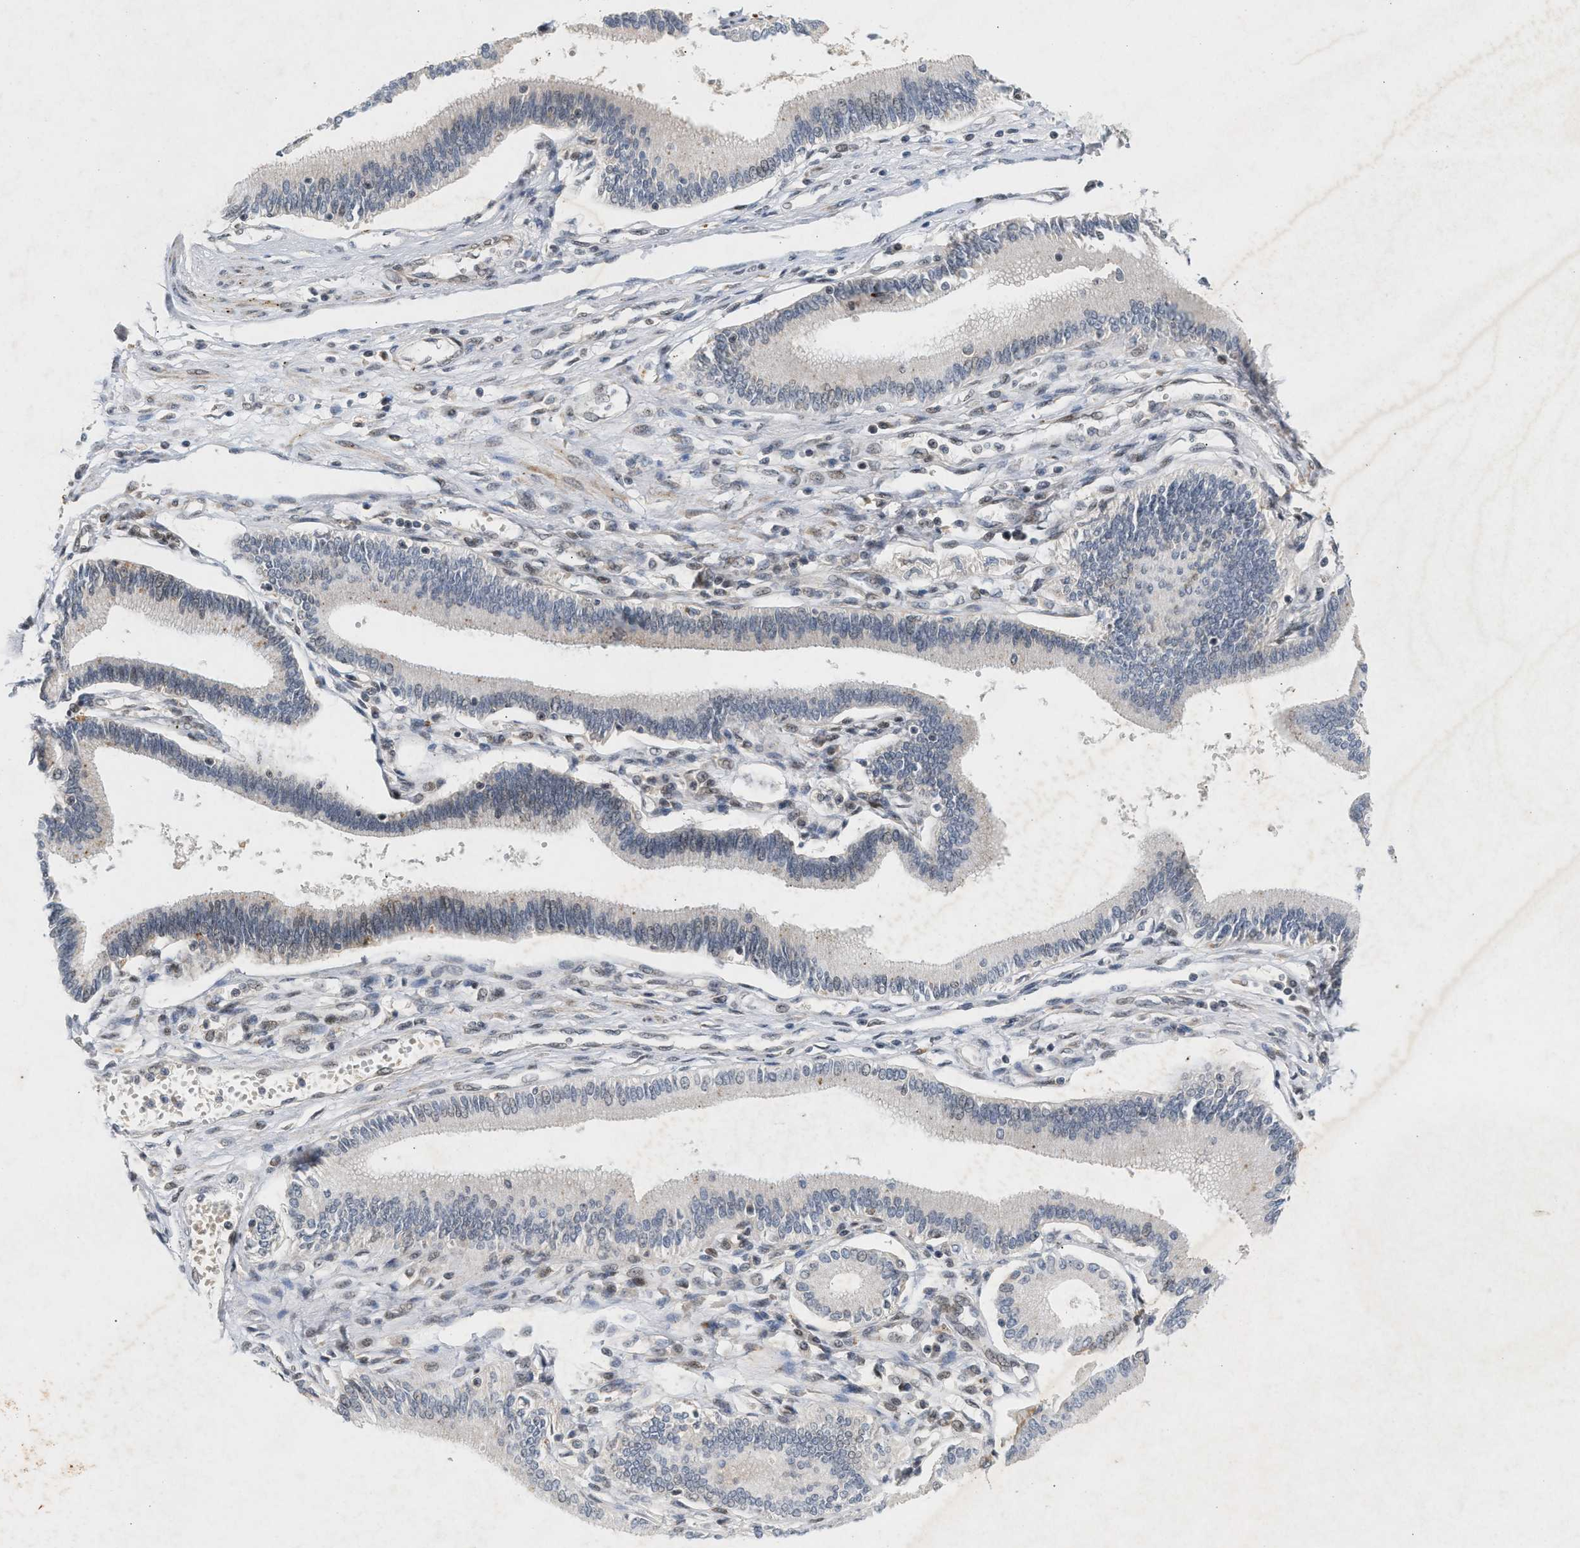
{"staining": {"intensity": "negative", "quantity": "none", "location": "none"}, "tissue": "pancreatic cancer", "cell_type": "Tumor cells", "image_type": "cancer", "snomed": [{"axis": "morphology", "description": "Adenocarcinoma, NOS"}, {"axis": "topography", "description": "Pancreas"}], "caption": "Immunohistochemical staining of human adenocarcinoma (pancreatic) displays no significant positivity in tumor cells.", "gene": "ZPR1", "patient": {"sex": "male", "age": 56}}